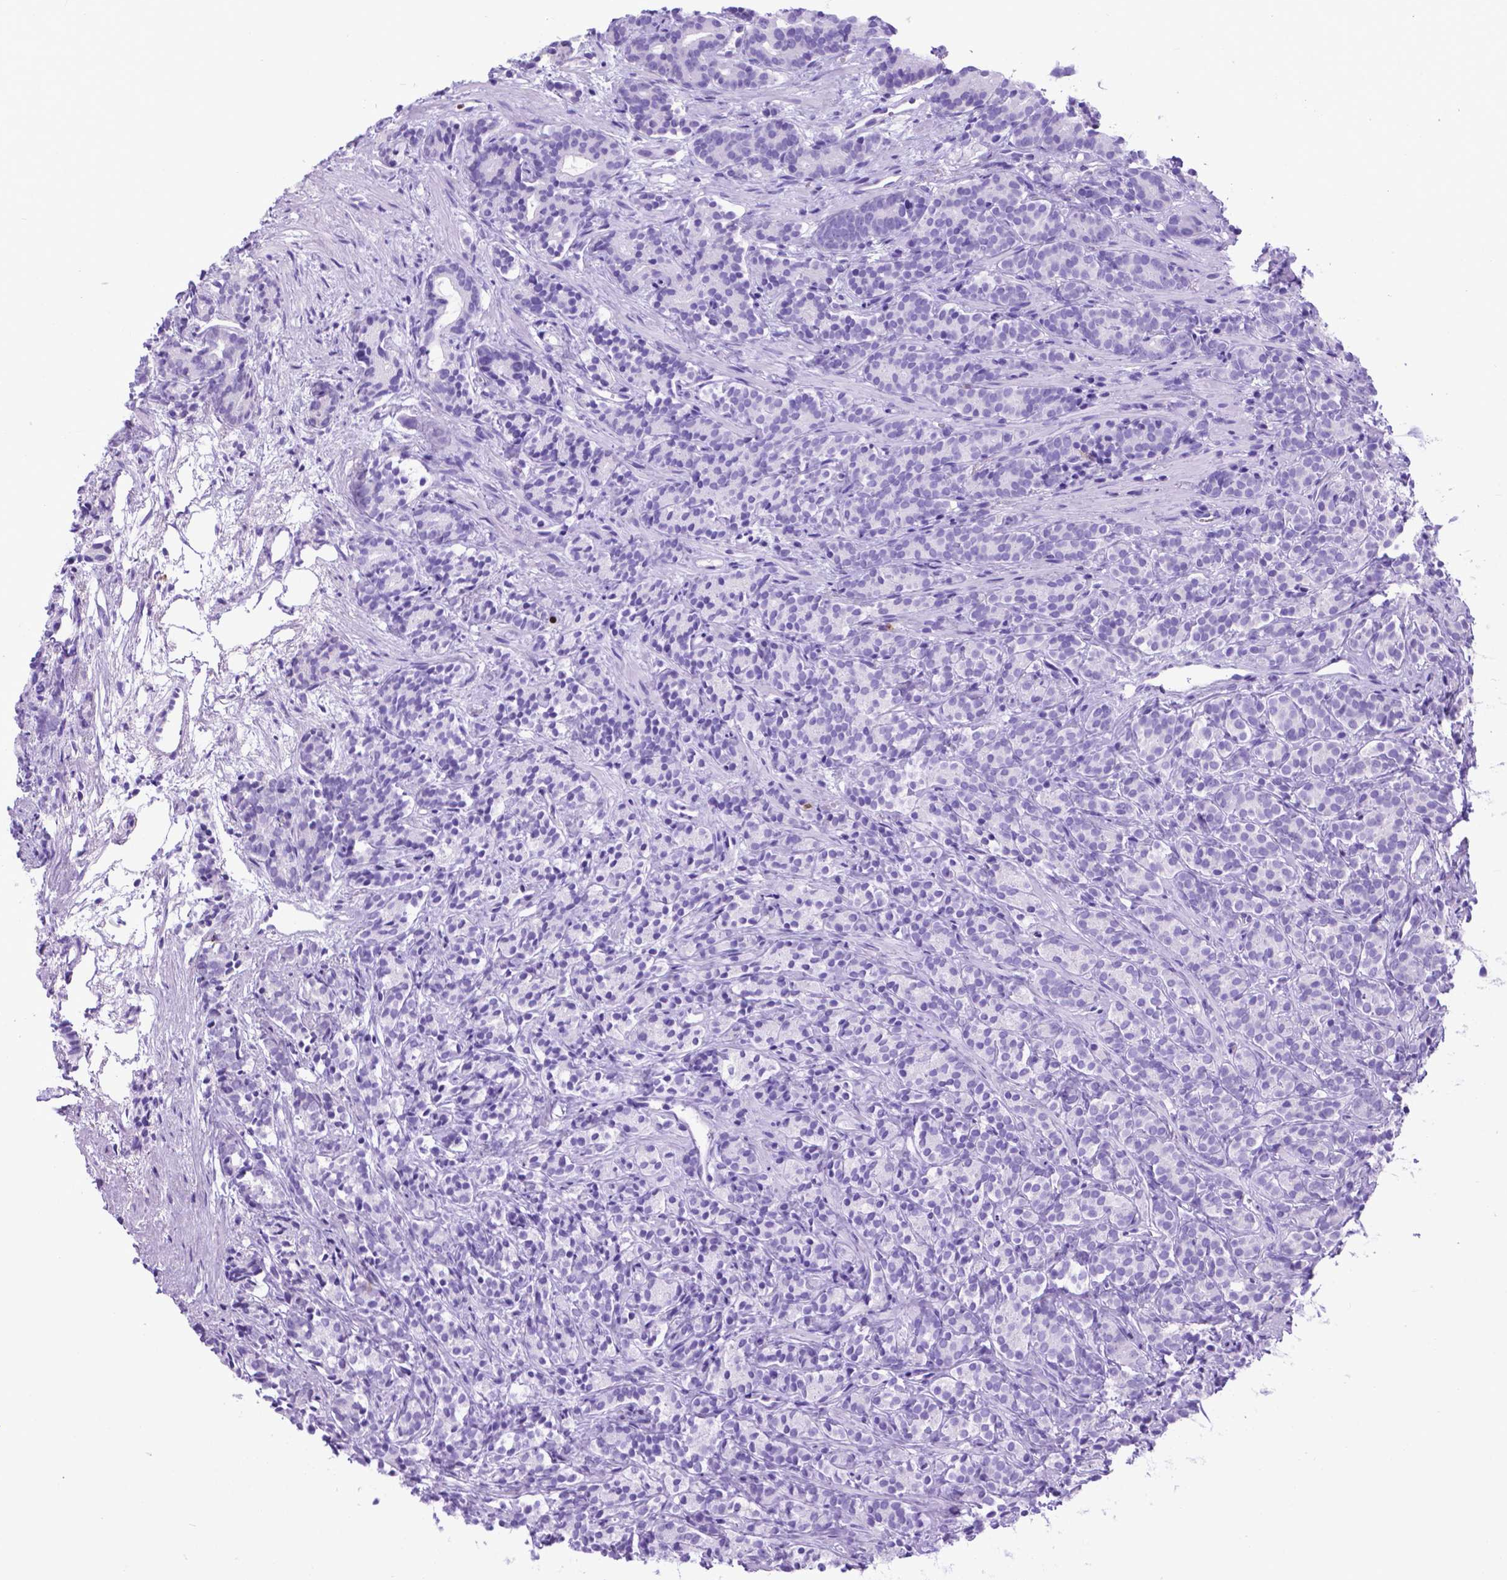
{"staining": {"intensity": "negative", "quantity": "none", "location": "none"}, "tissue": "prostate cancer", "cell_type": "Tumor cells", "image_type": "cancer", "snomed": [{"axis": "morphology", "description": "Adenocarcinoma, High grade"}, {"axis": "topography", "description": "Prostate"}], "caption": "A histopathology image of human high-grade adenocarcinoma (prostate) is negative for staining in tumor cells.", "gene": "LZTR1", "patient": {"sex": "male", "age": 84}}